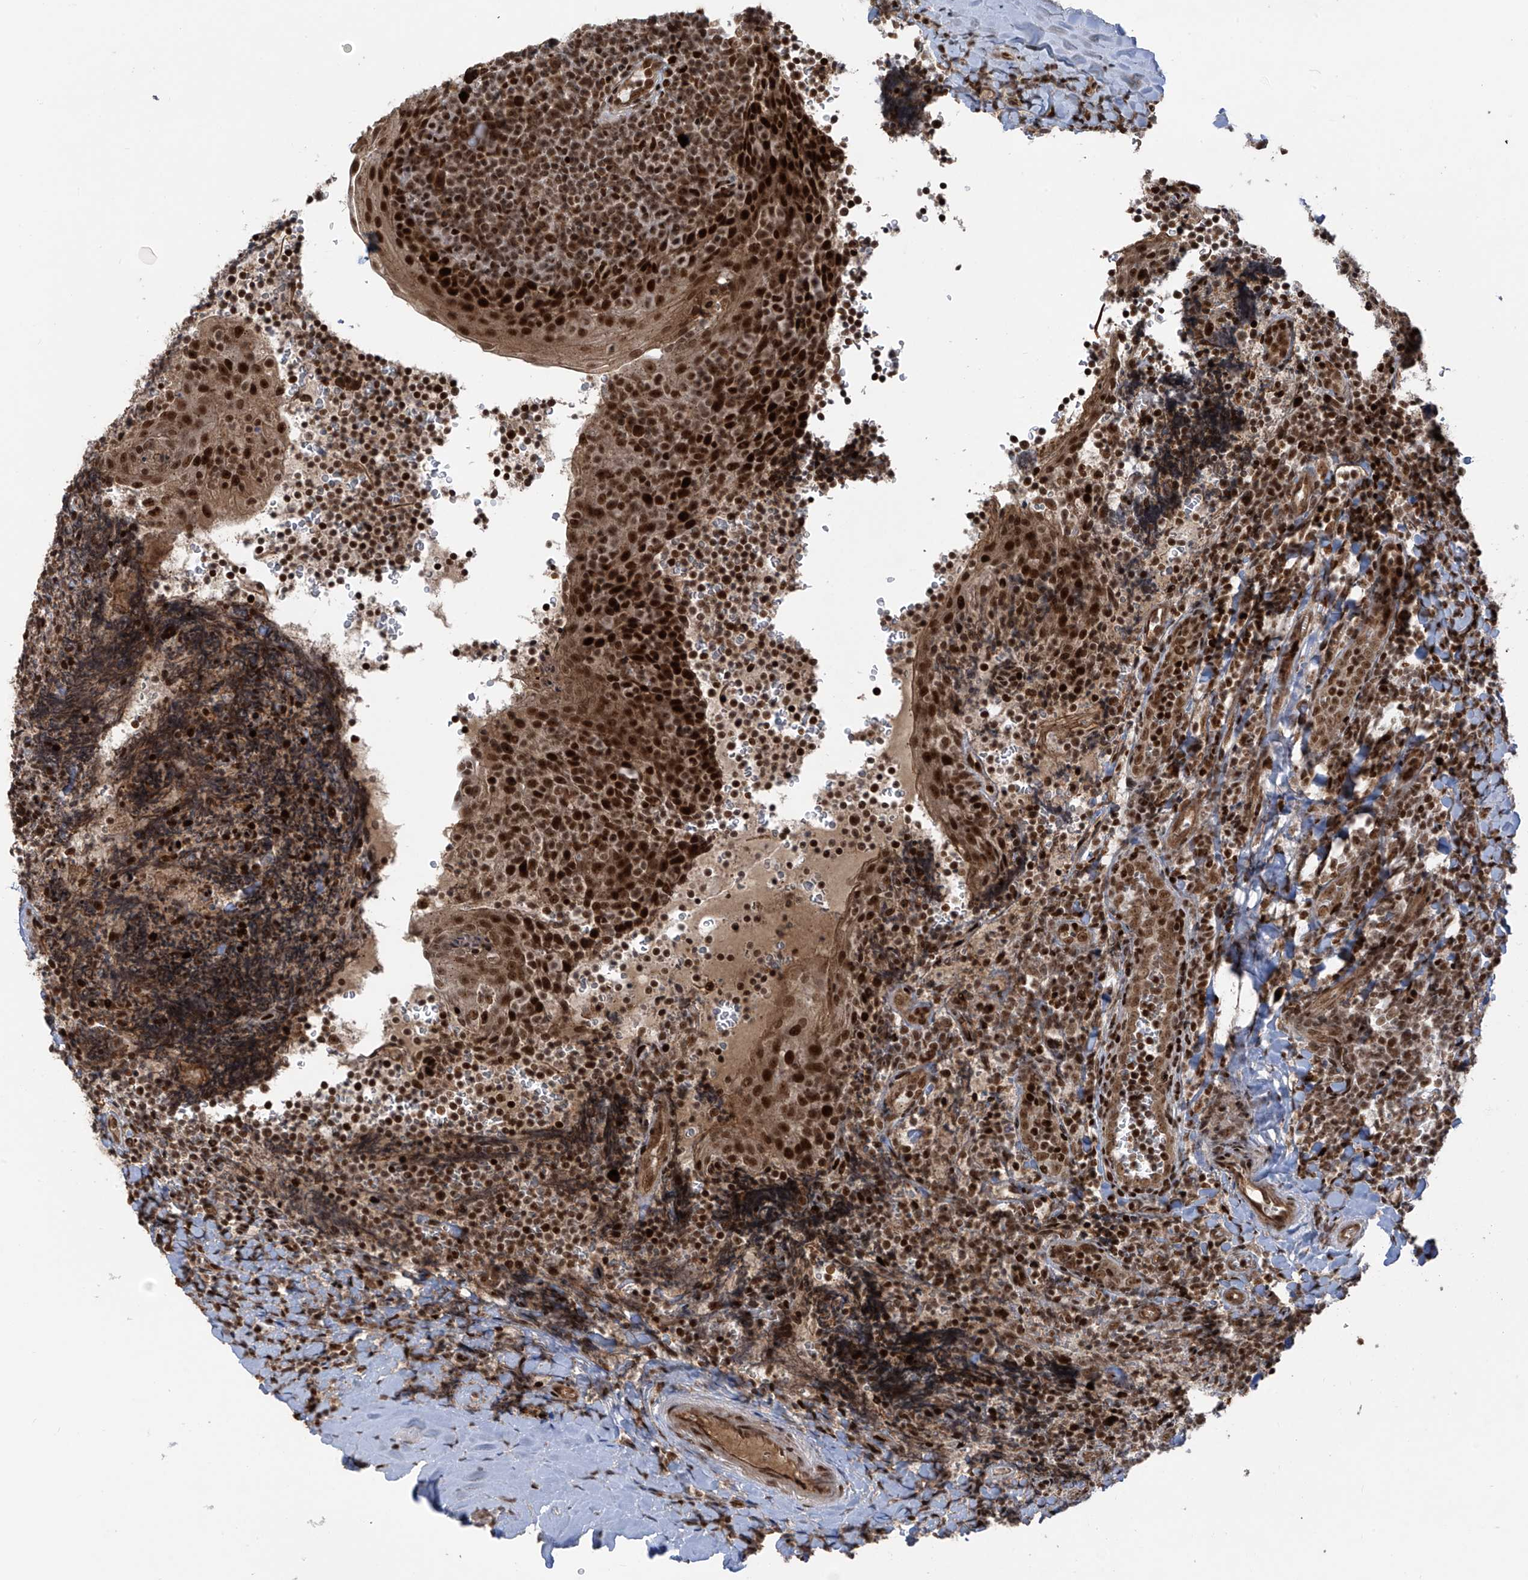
{"staining": {"intensity": "strong", "quantity": ">75%", "location": "nuclear"}, "tissue": "tonsil", "cell_type": "Germinal center cells", "image_type": "normal", "snomed": [{"axis": "morphology", "description": "Normal tissue, NOS"}, {"axis": "topography", "description": "Tonsil"}], "caption": "Strong nuclear protein staining is present in approximately >75% of germinal center cells in tonsil.", "gene": "ARHGEF3", "patient": {"sex": "male", "age": 27}}